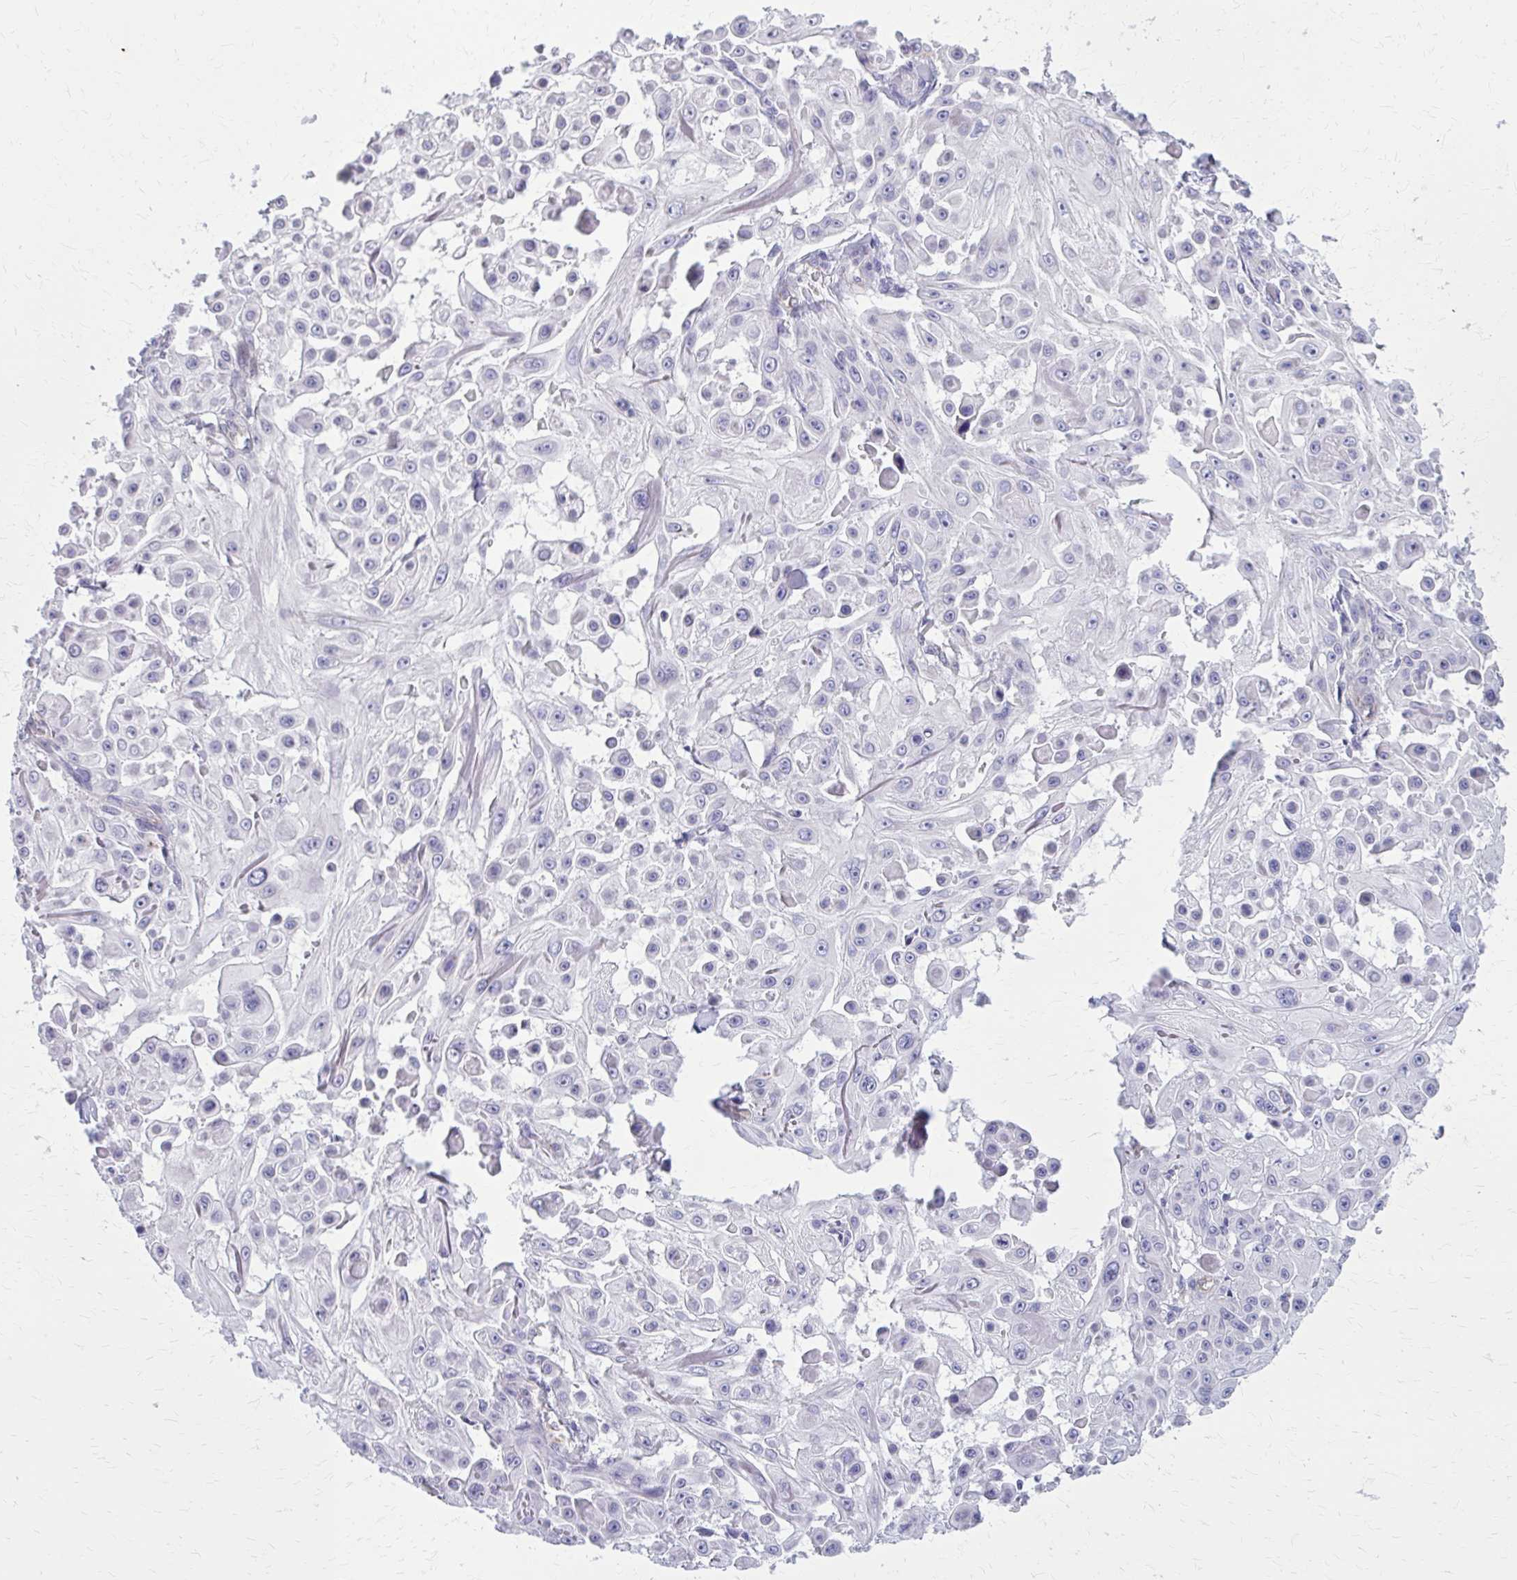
{"staining": {"intensity": "negative", "quantity": "none", "location": "none"}, "tissue": "skin cancer", "cell_type": "Tumor cells", "image_type": "cancer", "snomed": [{"axis": "morphology", "description": "Squamous cell carcinoma, NOS"}, {"axis": "topography", "description": "Skin"}], "caption": "An IHC micrograph of skin cancer (squamous cell carcinoma) is shown. There is no staining in tumor cells of skin cancer (squamous cell carcinoma).", "gene": "CASQ2", "patient": {"sex": "male", "age": 91}}